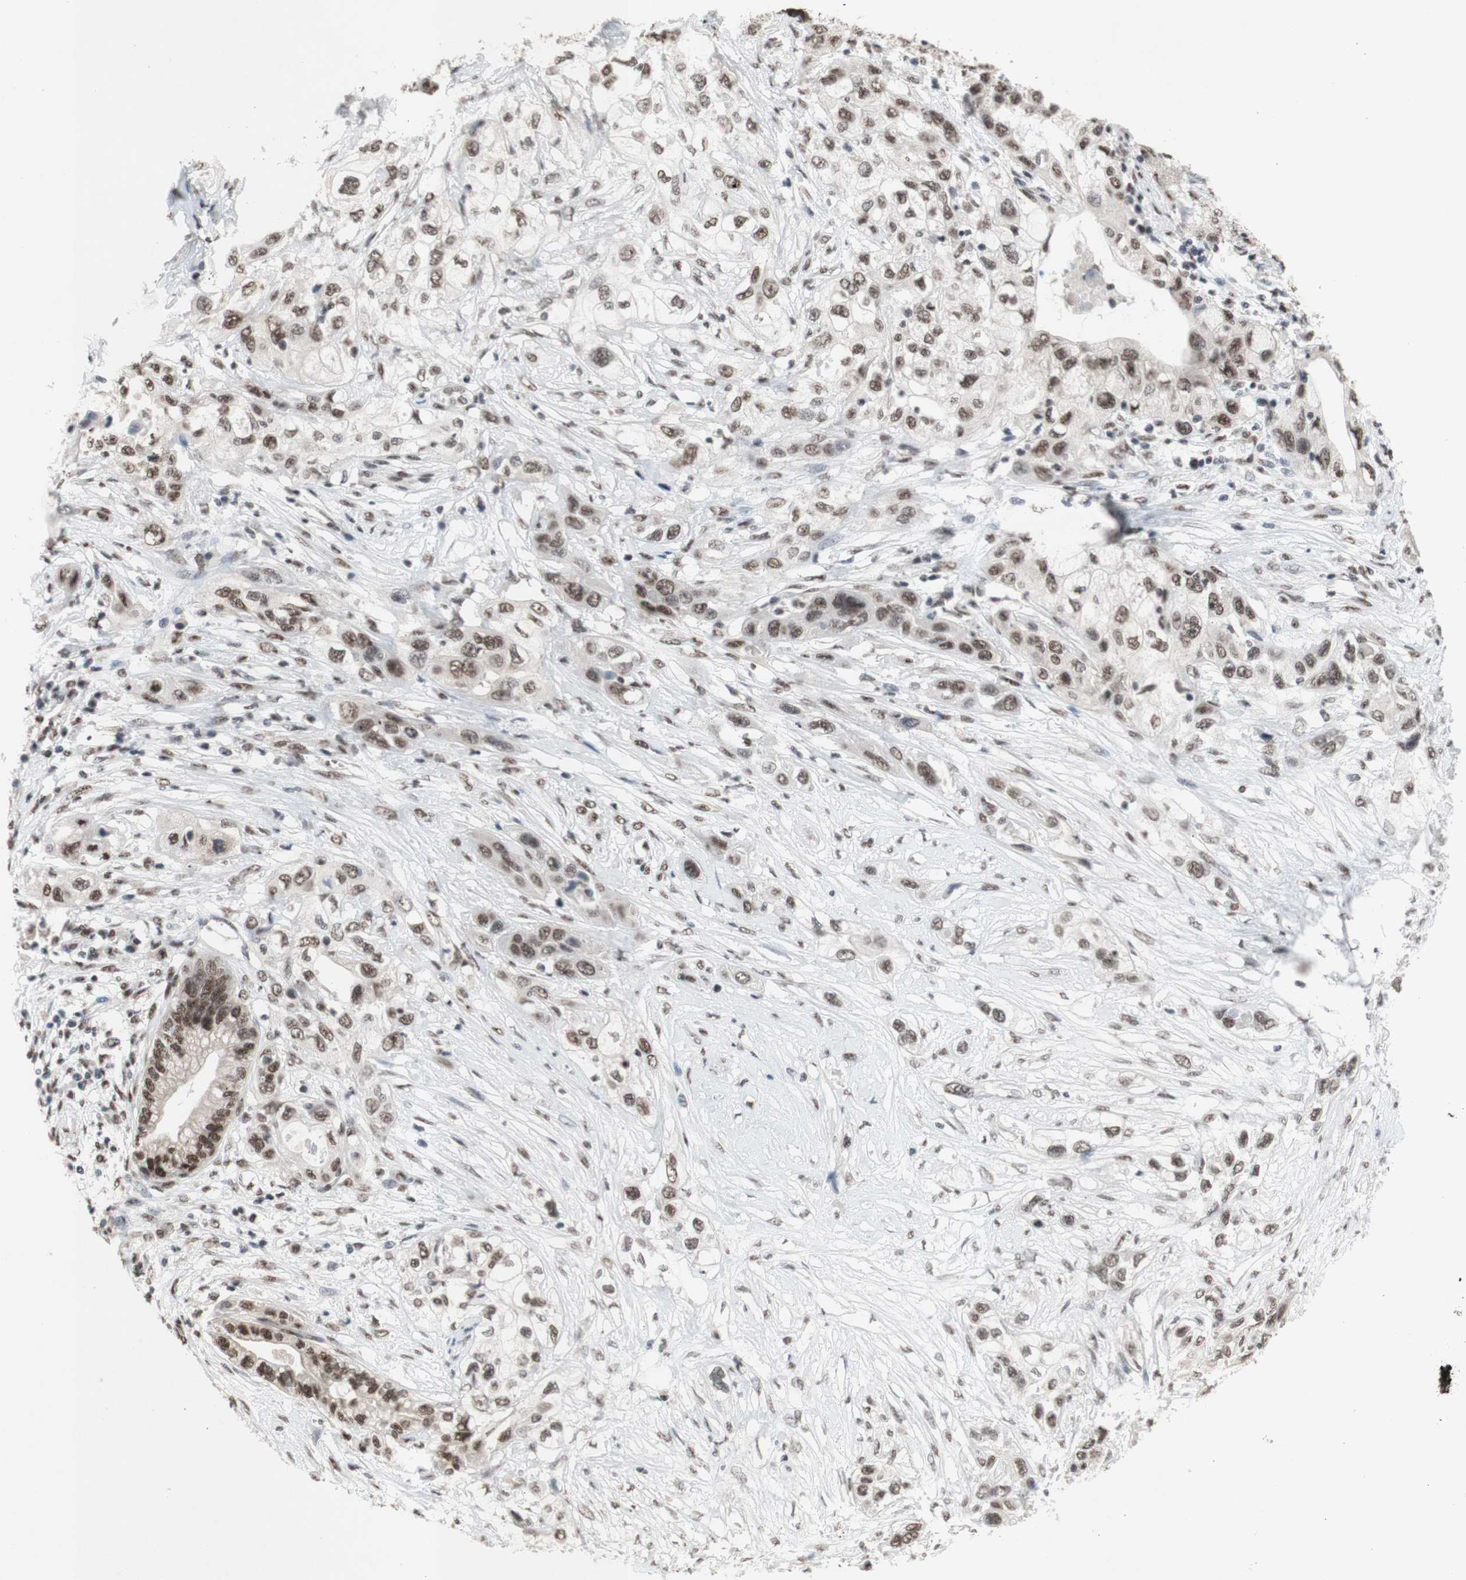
{"staining": {"intensity": "weak", "quantity": ">75%", "location": "nuclear"}, "tissue": "pancreatic cancer", "cell_type": "Tumor cells", "image_type": "cancer", "snomed": [{"axis": "morphology", "description": "Adenocarcinoma, NOS"}, {"axis": "topography", "description": "Pancreas"}], "caption": "IHC of human pancreatic cancer (adenocarcinoma) shows low levels of weak nuclear expression in approximately >75% of tumor cells. (DAB IHC with brightfield microscopy, high magnification).", "gene": "SFPQ", "patient": {"sex": "female", "age": 70}}